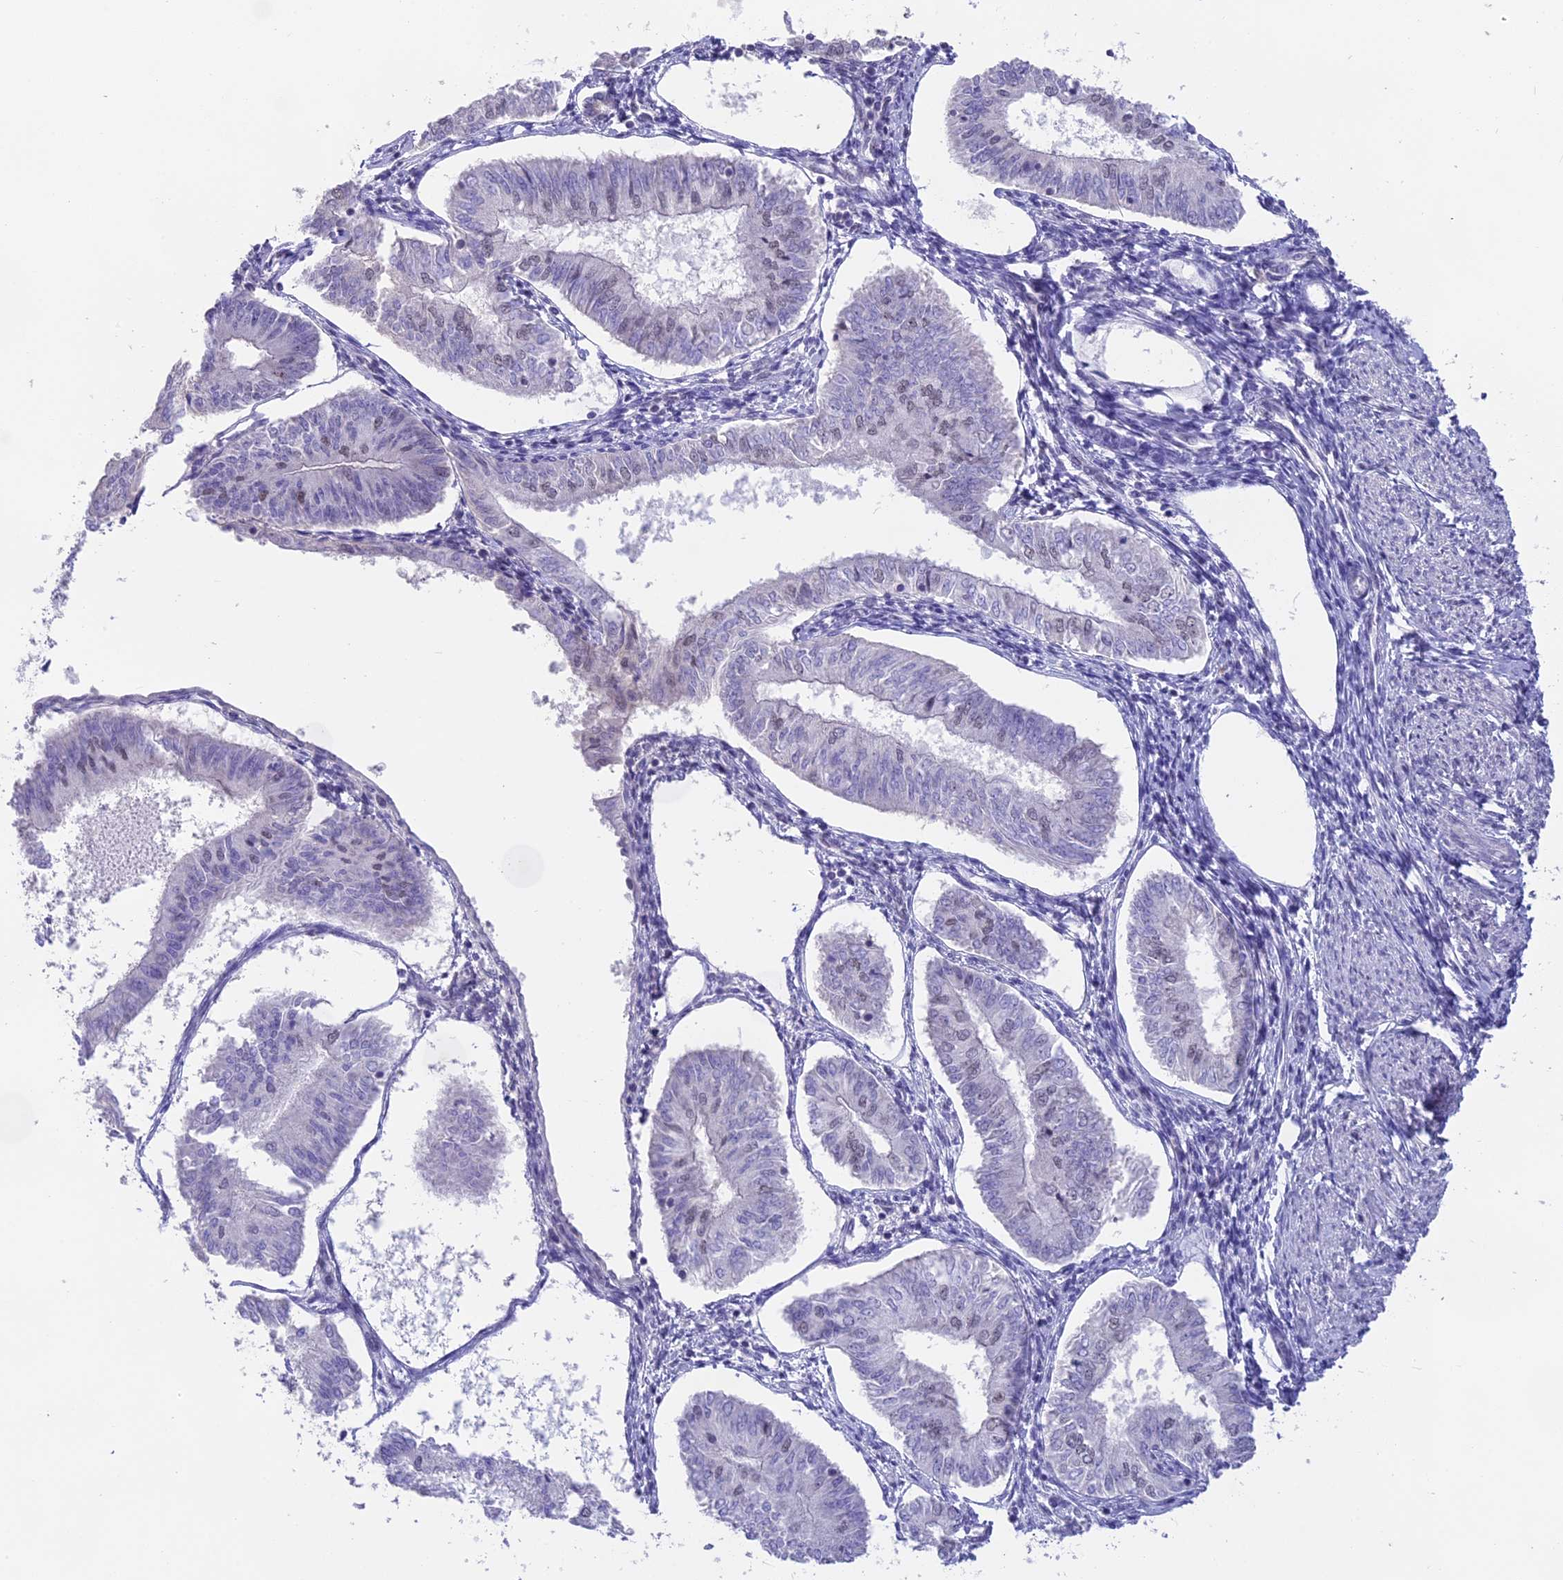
{"staining": {"intensity": "weak", "quantity": "<25%", "location": "nuclear"}, "tissue": "endometrial cancer", "cell_type": "Tumor cells", "image_type": "cancer", "snomed": [{"axis": "morphology", "description": "Adenocarcinoma, NOS"}, {"axis": "topography", "description": "Endometrium"}], "caption": "Immunohistochemical staining of endometrial adenocarcinoma reveals no significant positivity in tumor cells.", "gene": "SETD2", "patient": {"sex": "female", "age": 58}}